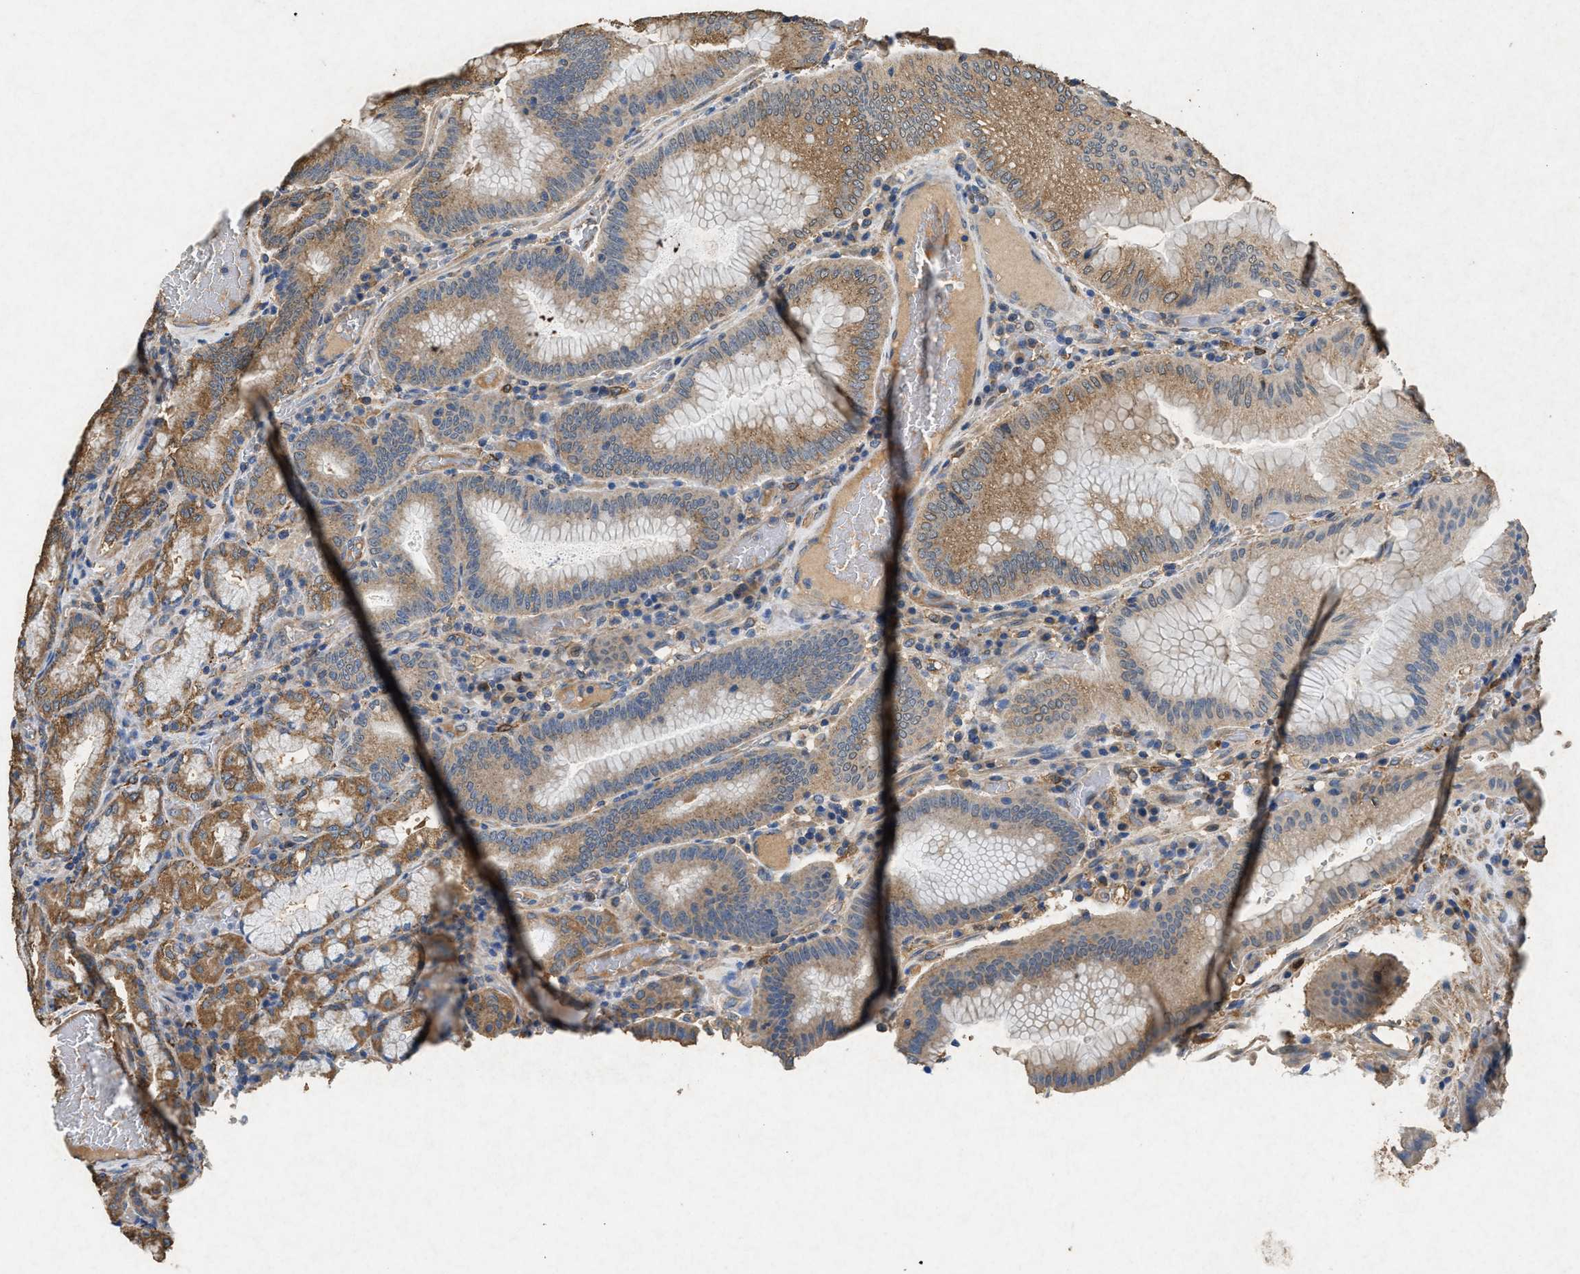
{"staining": {"intensity": "moderate", "quantity": ">75%", "location": "cytoplasmic/membranous"}, "tissue": "stomach", "cell_type": "Glandular cells", "image_type": "normal", "snomed": [{"axis": "morphology", "description": "Normal tissue, NOS"}, {"axis": "morphology", "description": "Carcinoid, malignant, NOS"}, {"axis": "topography", "description": "Stomach, upper"}], "caption": "Glandular cells reveal medium levels of moderate cytoplasmic/membranous expression in approximately >75% of cells in benign human stomach. (DAB (3,3'-diaminobenzidine) = brown stain, brightfield microscopy at high magnification).", "gene": "CDK15", "patient": {"sex": "male", "age": 39}}